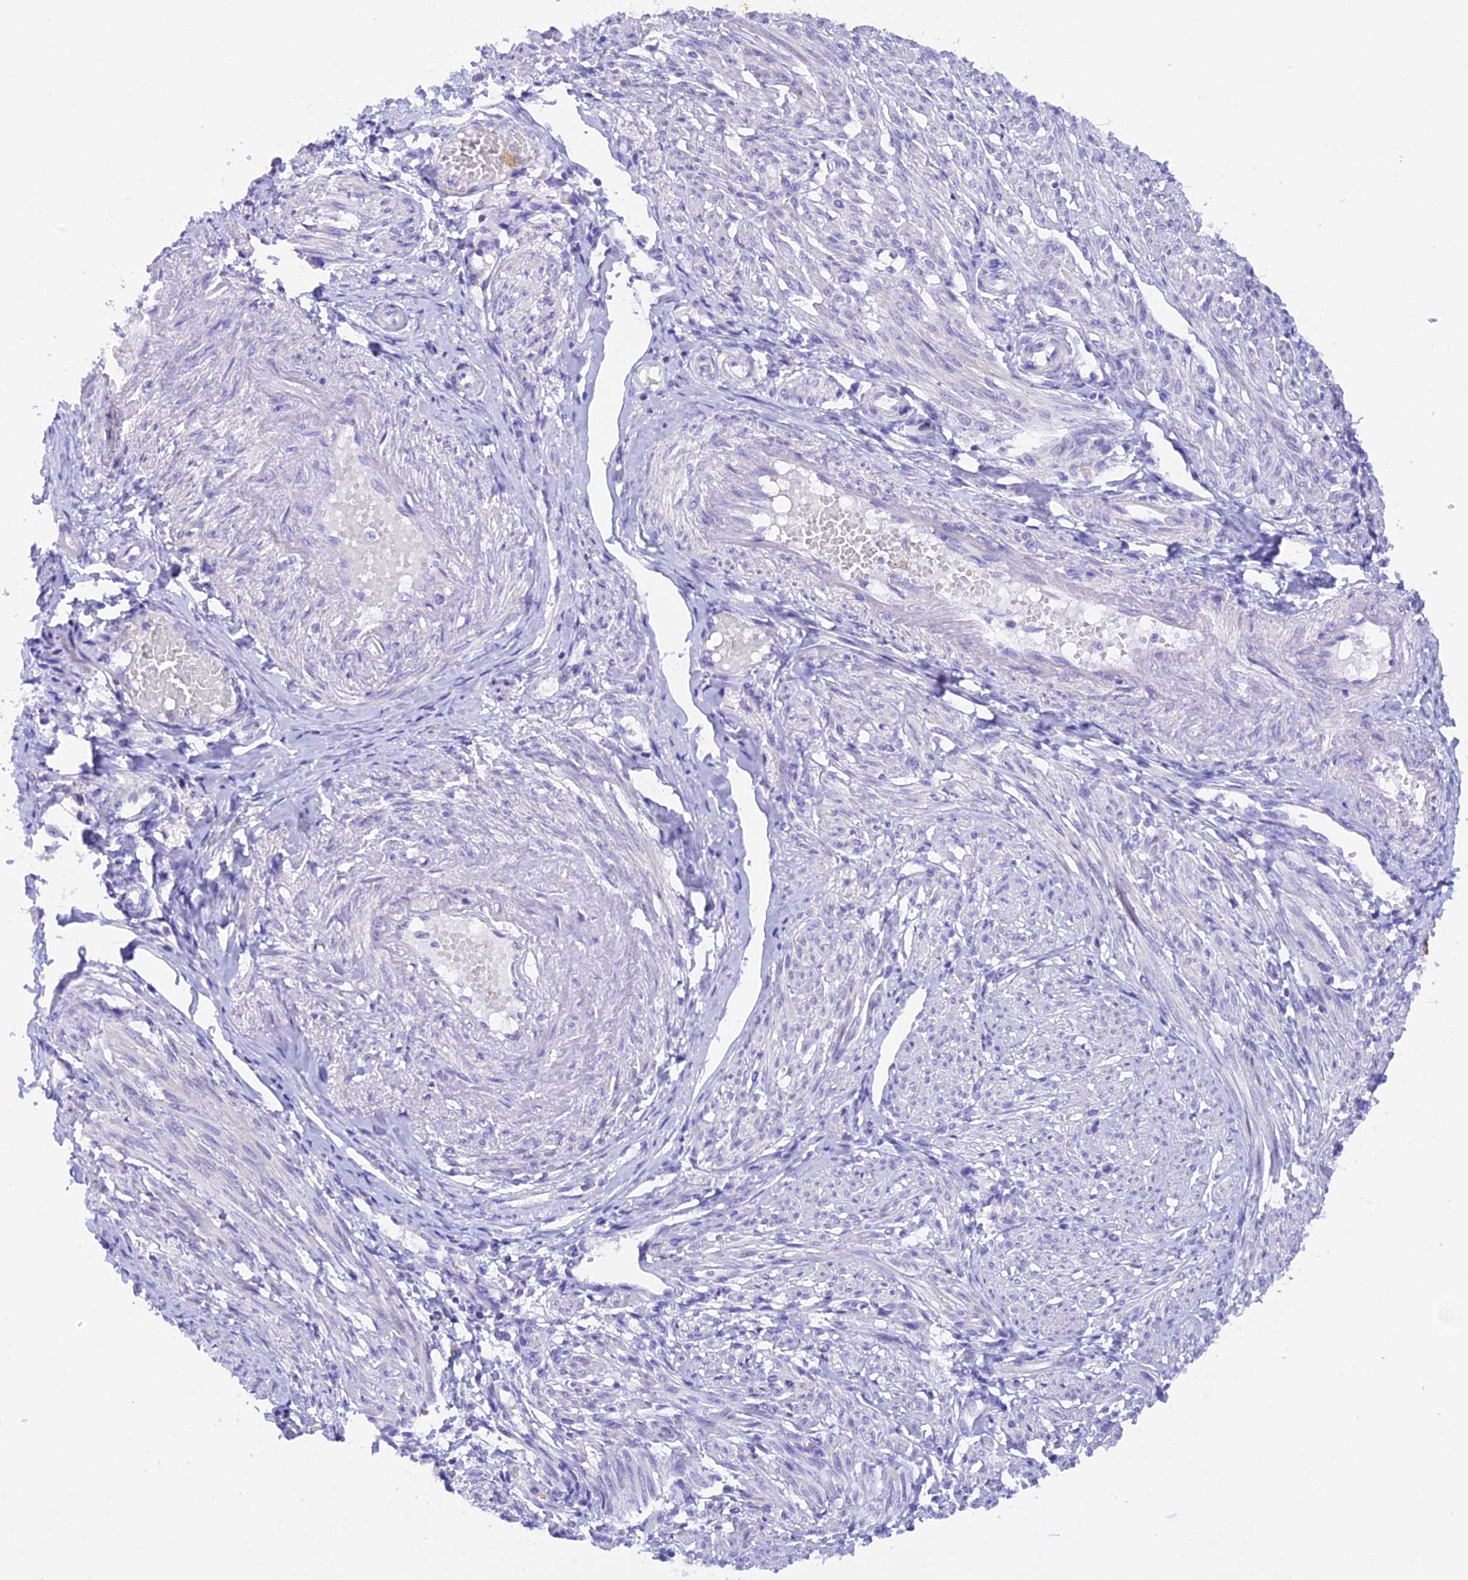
{"staining": {"intensity": "negative", "quantity": "none", "location": "none"}, "tissue": "smooth muscle", "cell_type": "Smooth muscle cells", "image_type": "normal", "snomed": [{"axis": "morphology", "description": "Normal tissue, NOS"}, {"axis": "topography", "description": "Smooth muscle"}], "caption": "DAB immunohistochemical staining of benign human smooth muscle reveals no significant staining in smooth muscle cells.", "gene": "PKIA", "patient": {"sex": "female", "age": 39}}